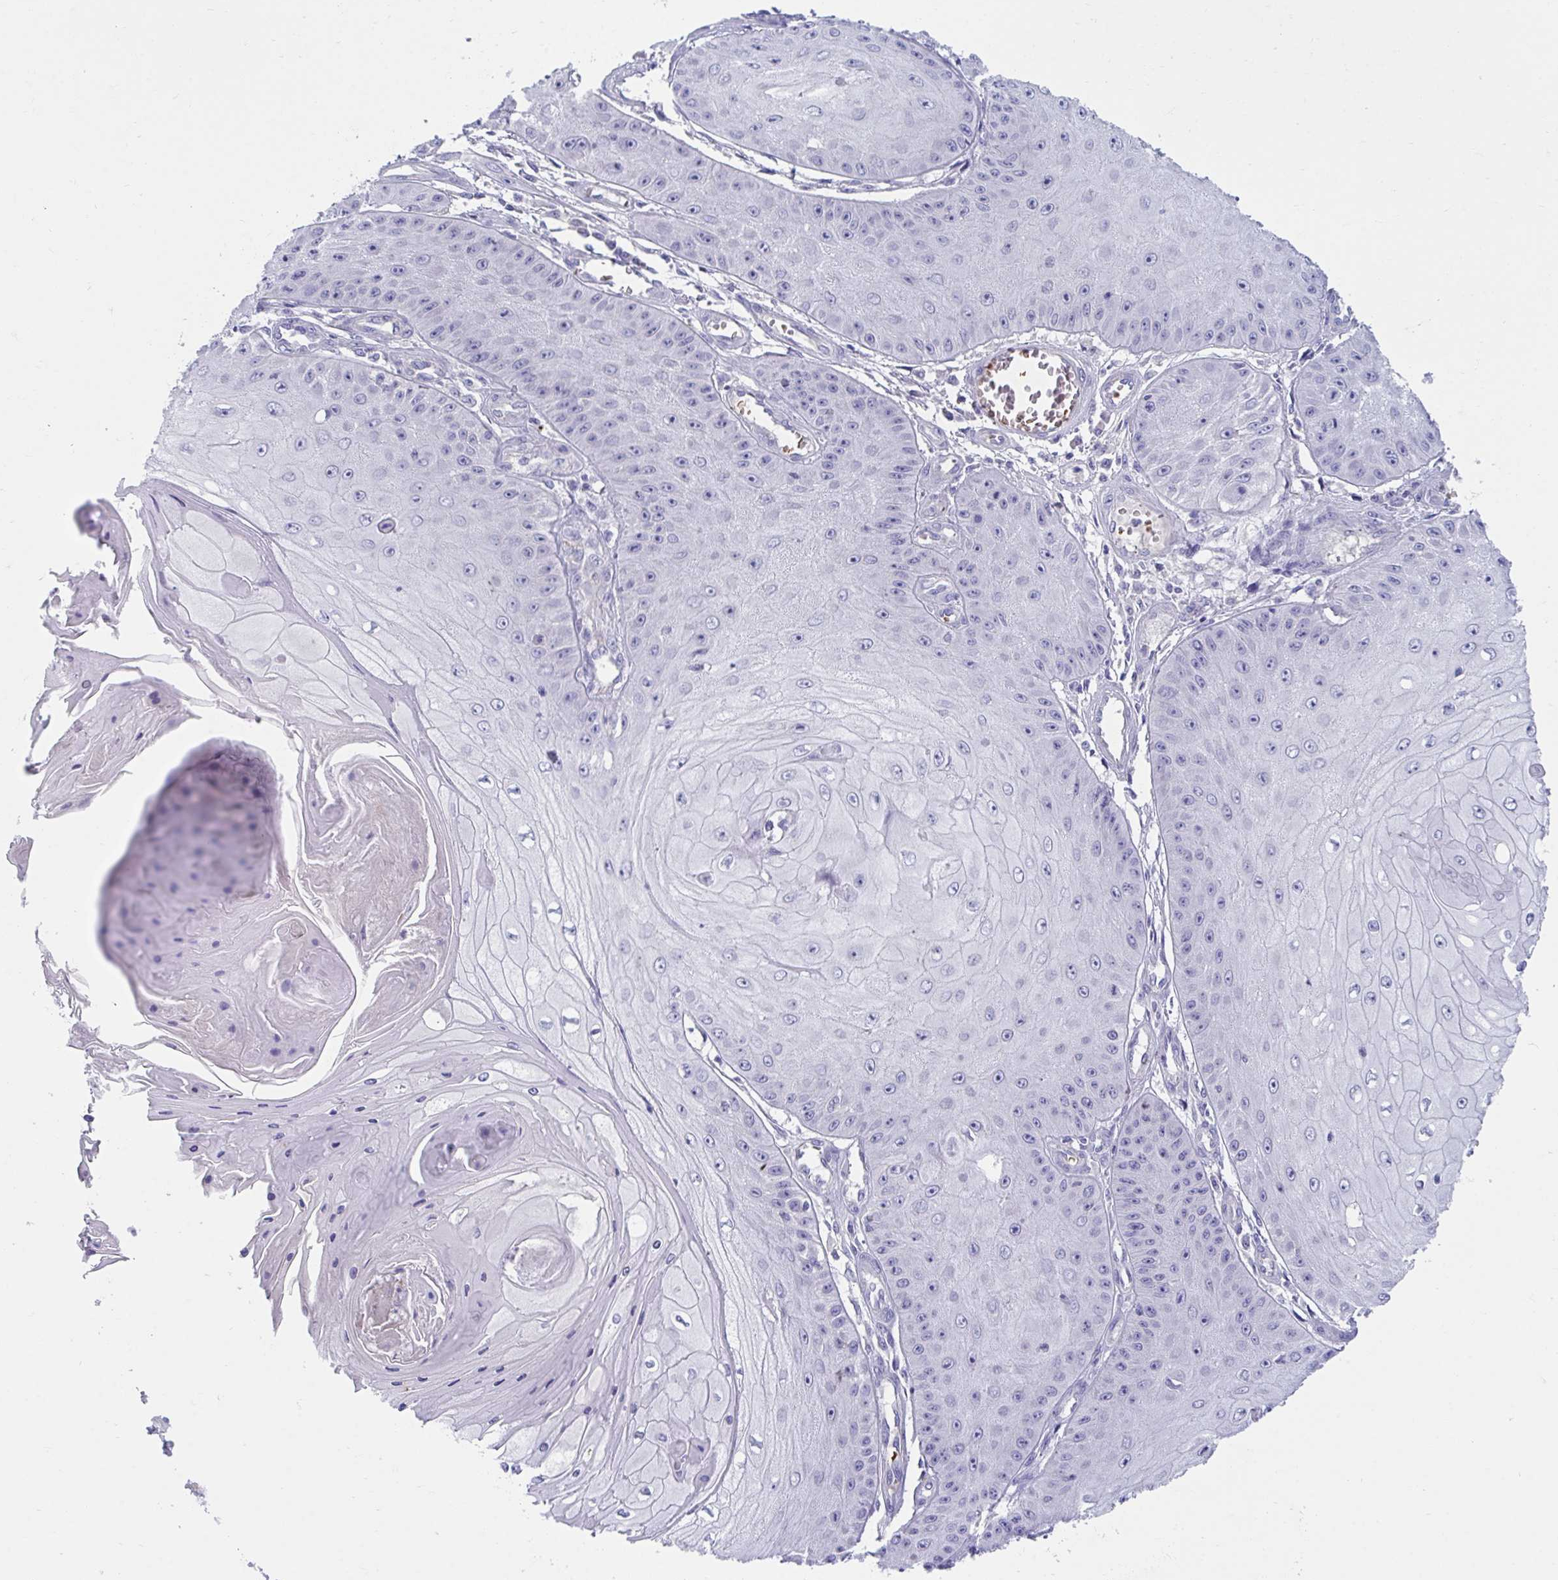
{"staining": {"intensity": "negative", "quantity": "none", "location": "none"}, "tissue": "skin cancer", "cell_type": "Tumor cells", "image_type": "cancer", "snomed": [{"axis": "morphology", "description": "Squamous cell carcinoma, NOS"}, {"axis": "topography", "description": "Skin"}], "caption": "The photomicrograph exhibits no significant staining in tumor cells of skin squamous cell carcinoma.", "gene": "TTC30B", "patient": {"sex": "male", "age": 70}}